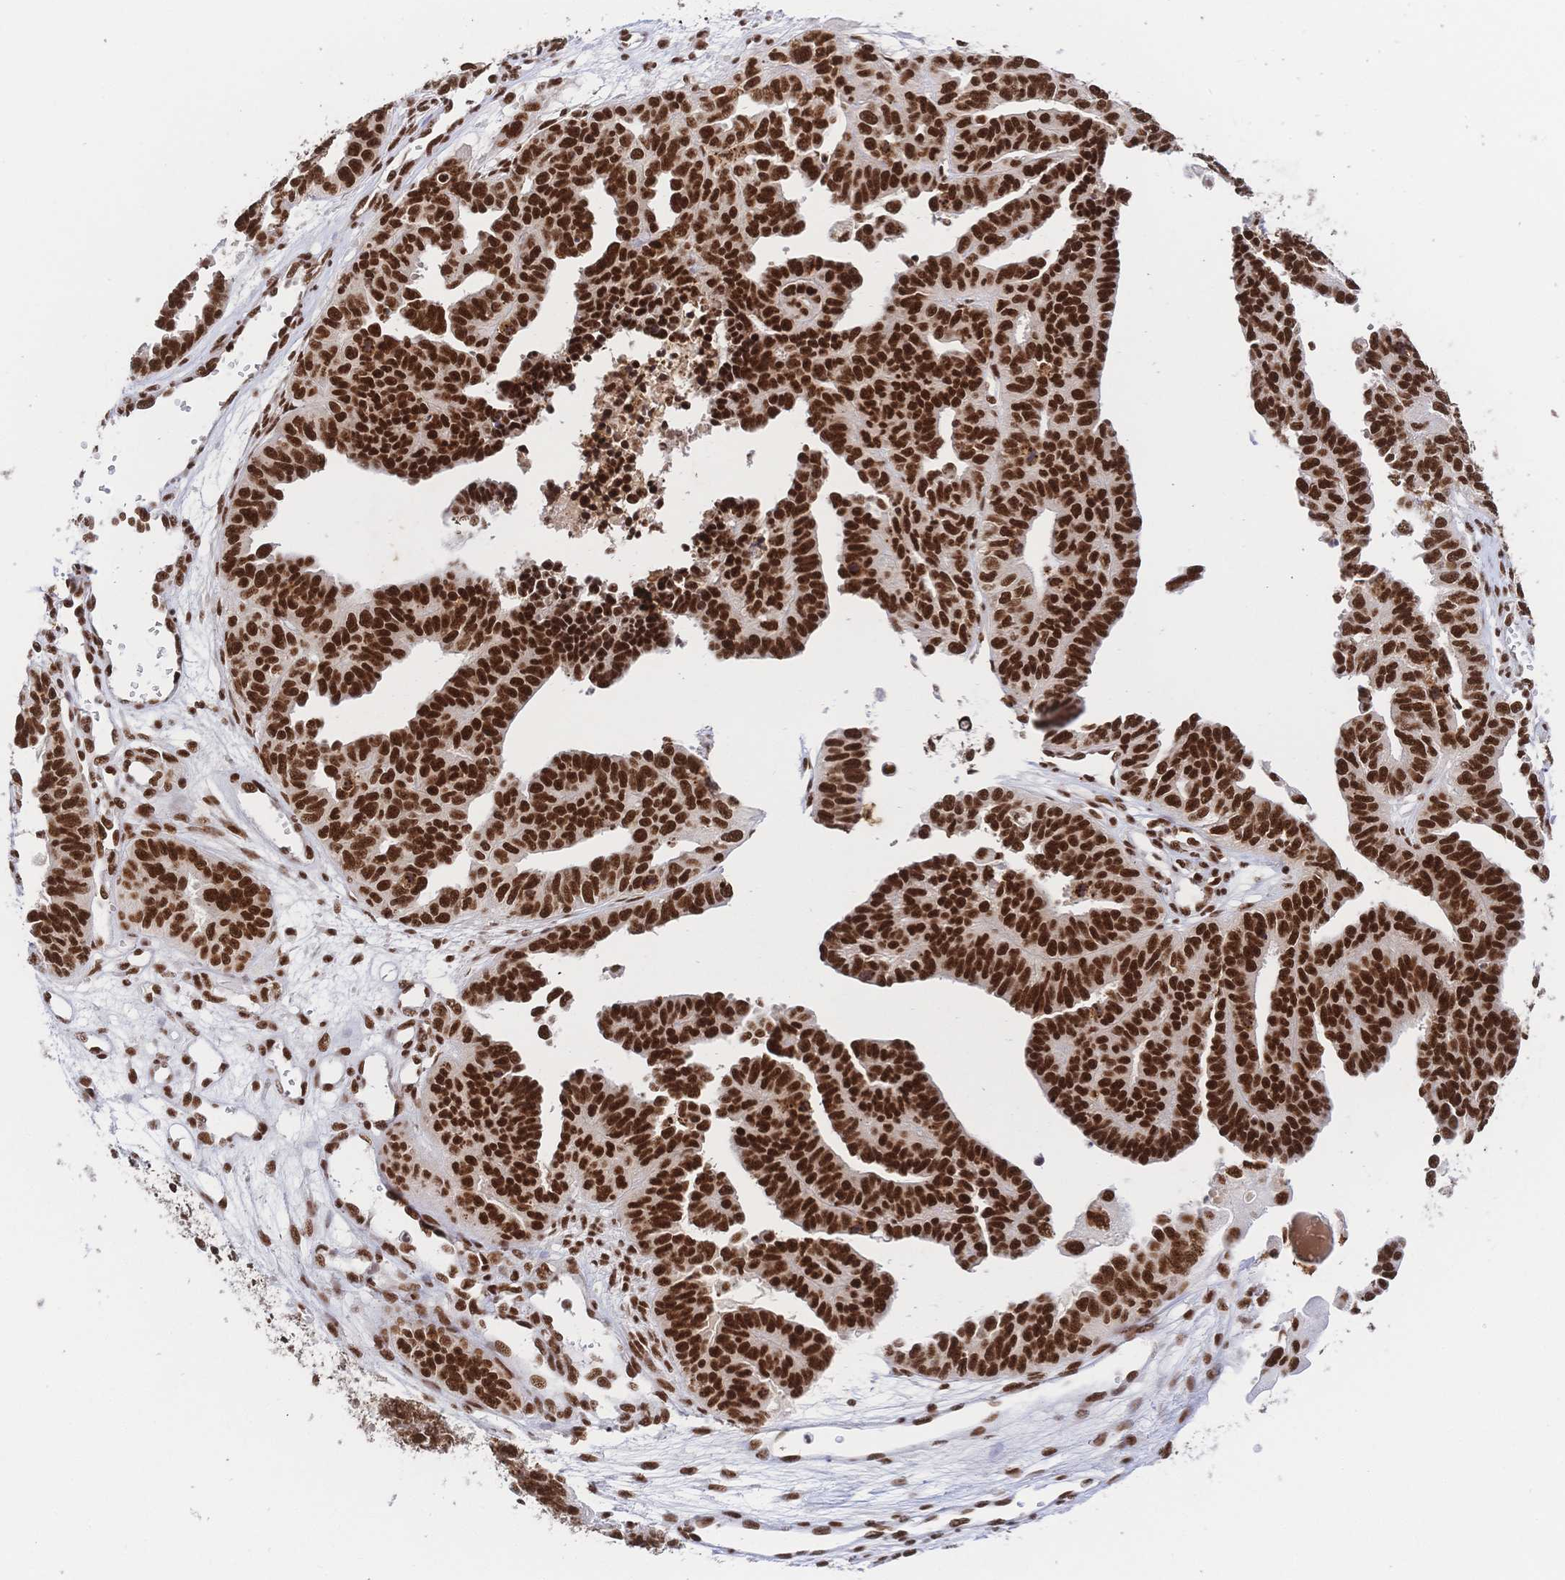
{"staining": {"intensity": "strong", "quantity": ">75%", "location": "nuclear"}, "tissue": "ovarian cancer", "cell_type": "Tumor cells", "image_type": "cancer", "snomed": [{"axis": "morphology", "description": "Cystadenocarcinoma, serous, NOS"}, {"axis": "topography", "description": "Ovary"}], "caption": "This photomicrograph demonstrates immunohistochemistry staining of human ovarian cancer, with high strong nuclear expression in about >75% of tumor cells.", "gene": "SRSF1", "patient": {"sex": "female", "age": 51}}